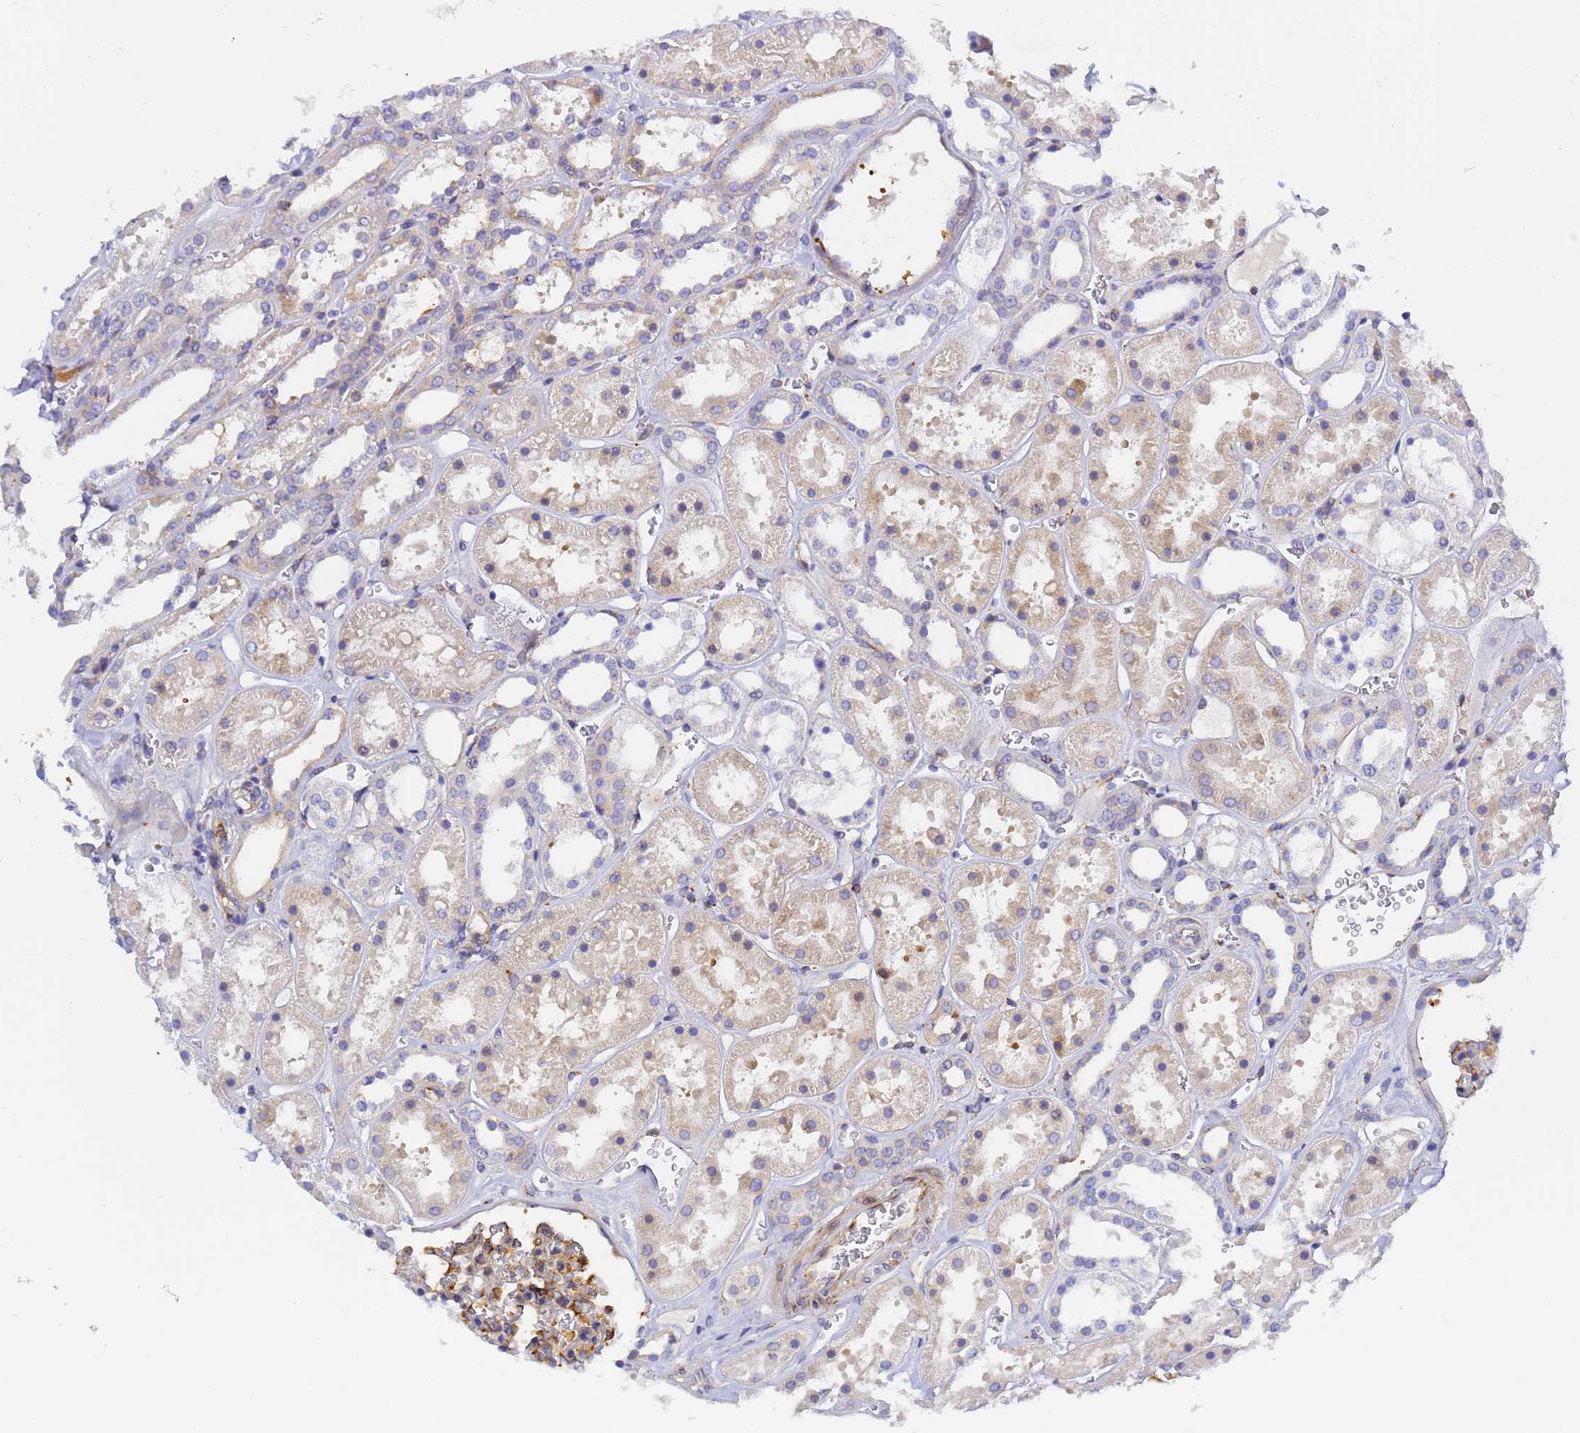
{"staining": {"intensity": "moderate", "quantity": "25%-75%", "location": "cytoplasmic/membranous"}, "tissue": "kidney", "cell_type": "Cells in glomeruli", "image_type": "normal", "snomed": [{"axis": "morphology", "description": "Normal tissue, NOS"}, {"axis": "topography", "description": "Kidney"}], "caption": "This photomicrograph shows immunohistochemistry (IHC) staining of normal kidney, with medium moderate cytoplasmic/membranous positivity in approximately 25%-75% of cells in glomeruli.", "gene": "POM121C", "patient": {"sex": "female", "age": 41}}